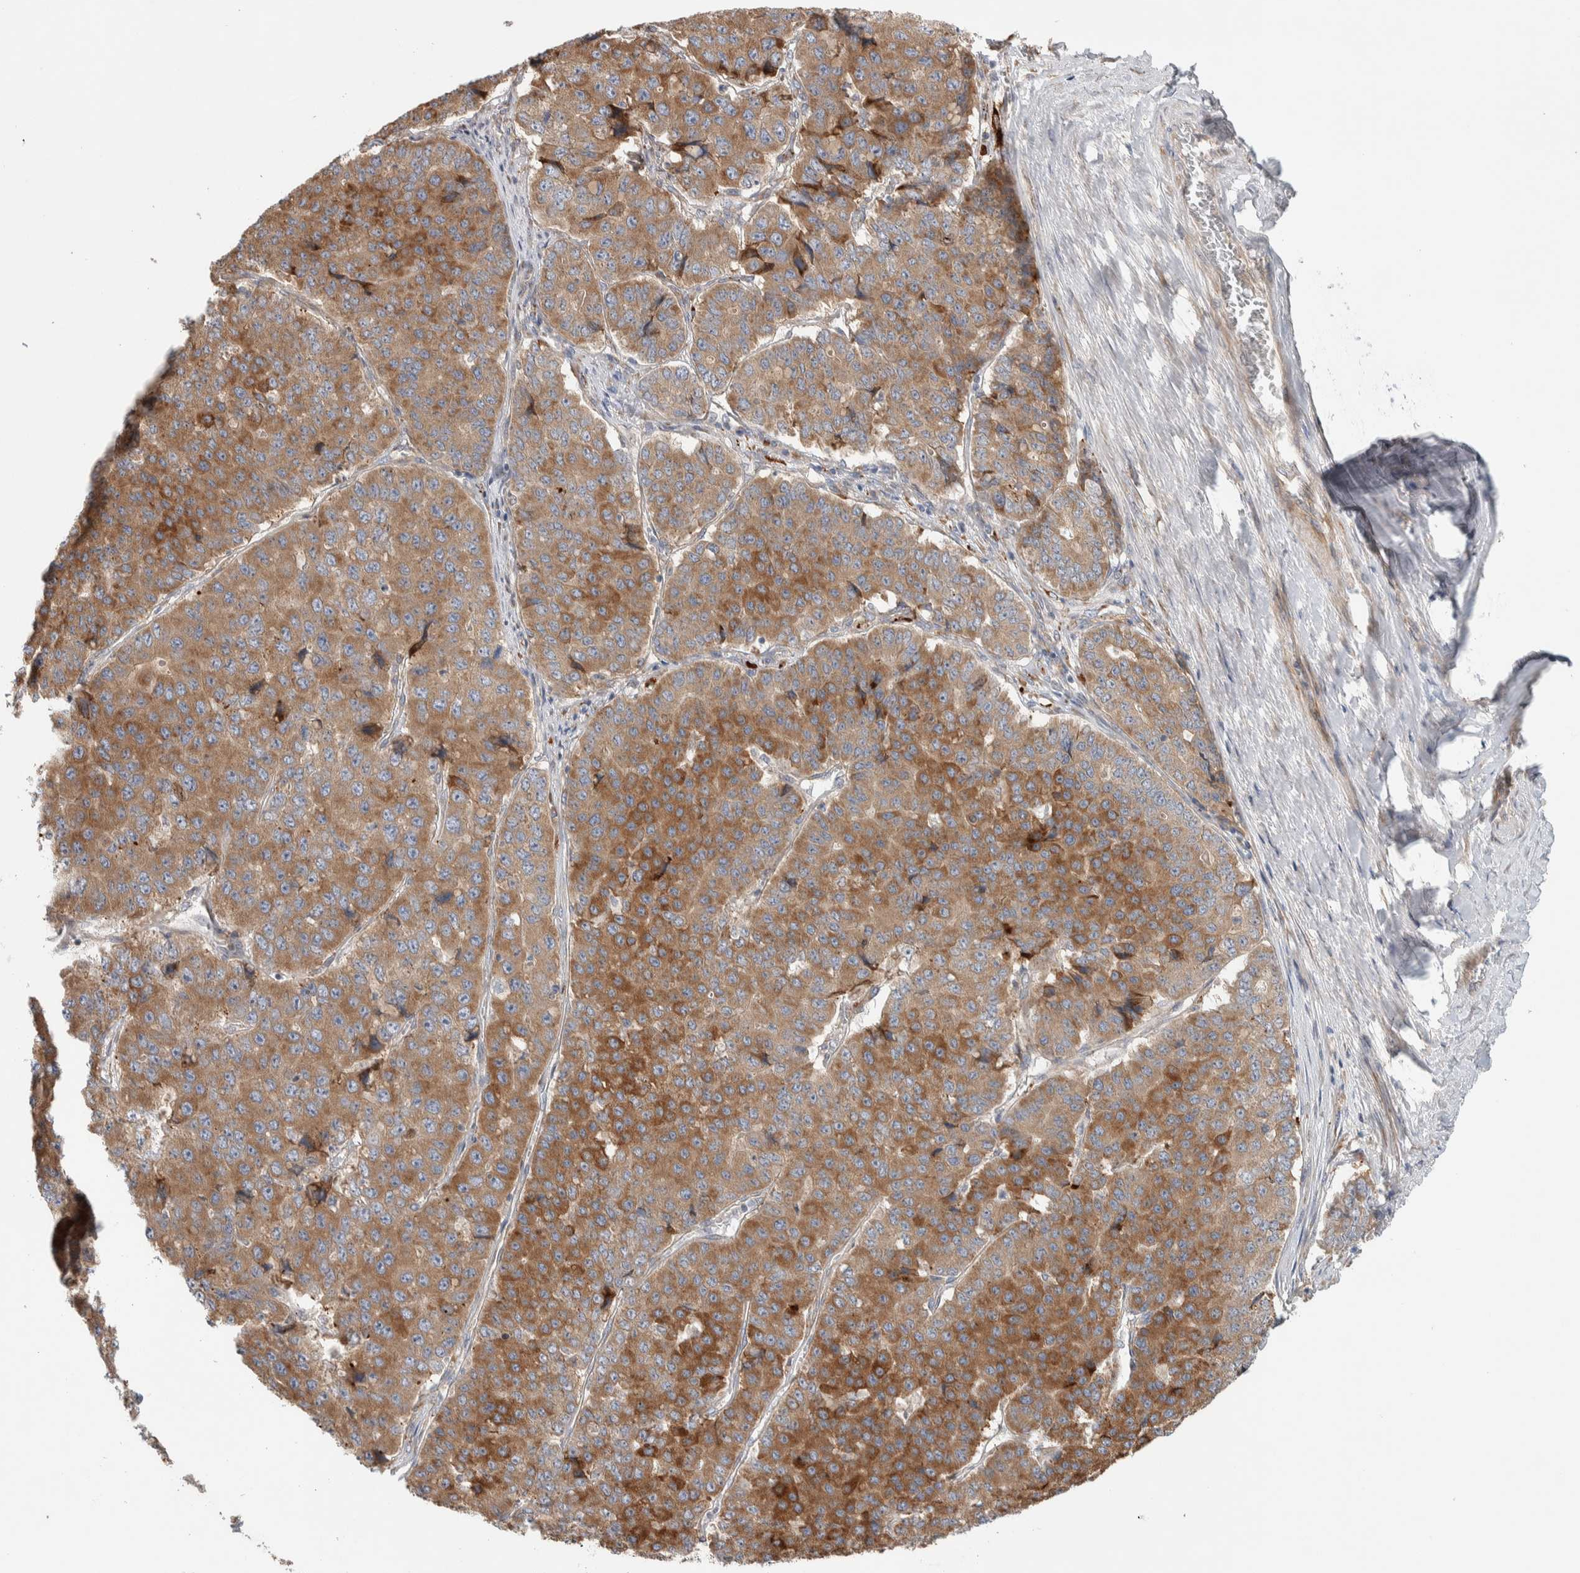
{"staining": {"intensity": "moderate", "quantity": ">75%", "location": "cytoplasmic/membranous"}, "tissue": "pancreatic cancer", "cell_type": "Tumor cells", "image_type": "cancer", "snomed": [{"axis": "morphology", "description": "Adenocarcinoma, NOS"}, {"axis": "topography", "description": "Pancreas"}], "caption": "Immunohistochemical staining of pancreatic cancer reveals moderate cytoplasmic/membranous protein positivity in approximately >75% of tumor cells.", "gene": "ADCY8", "patient": {"sex": "male", "age": 50}}